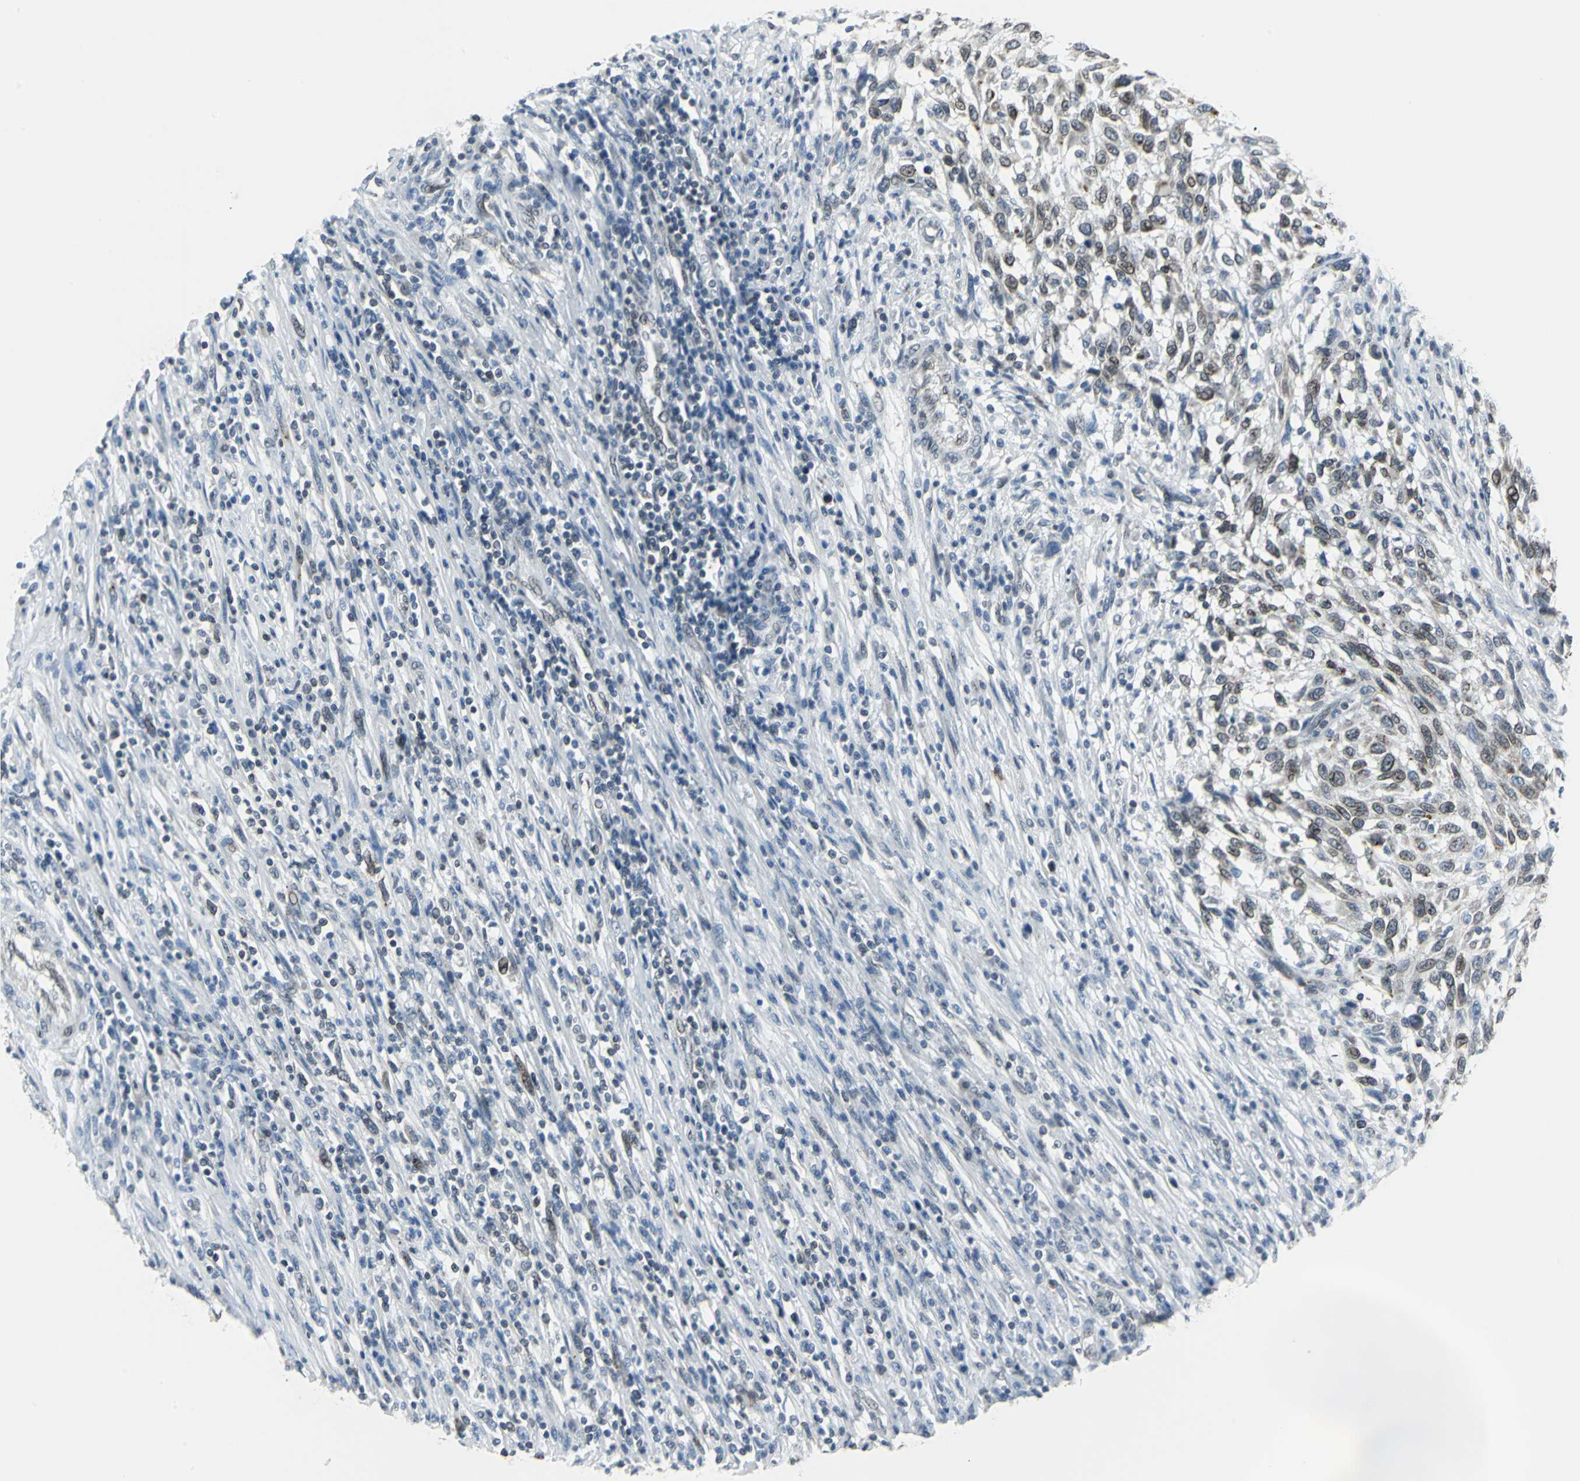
{"staining": {"intensity": "weak", "quantity": ">75%", "location": "cytoplasmic/membranous,nuclear"}, "tissue": "melanoma", "cell_type": "Tumor cells", "image_type": "cancer", "snomed": [{"axis": "morphology", "description": "Malignant melanoma, Metastatic site"}, {"axis": "topography", "description": "Lymph node"}], "caption": "Protein positivity by IHC shows weak cytoplasmic/membranous and nuclear staining in about >75% of tumor cells in malignant melanoma (metastatic site).", "gene": "SNUPN", "patient": {"sex": "male", "age": 61}}